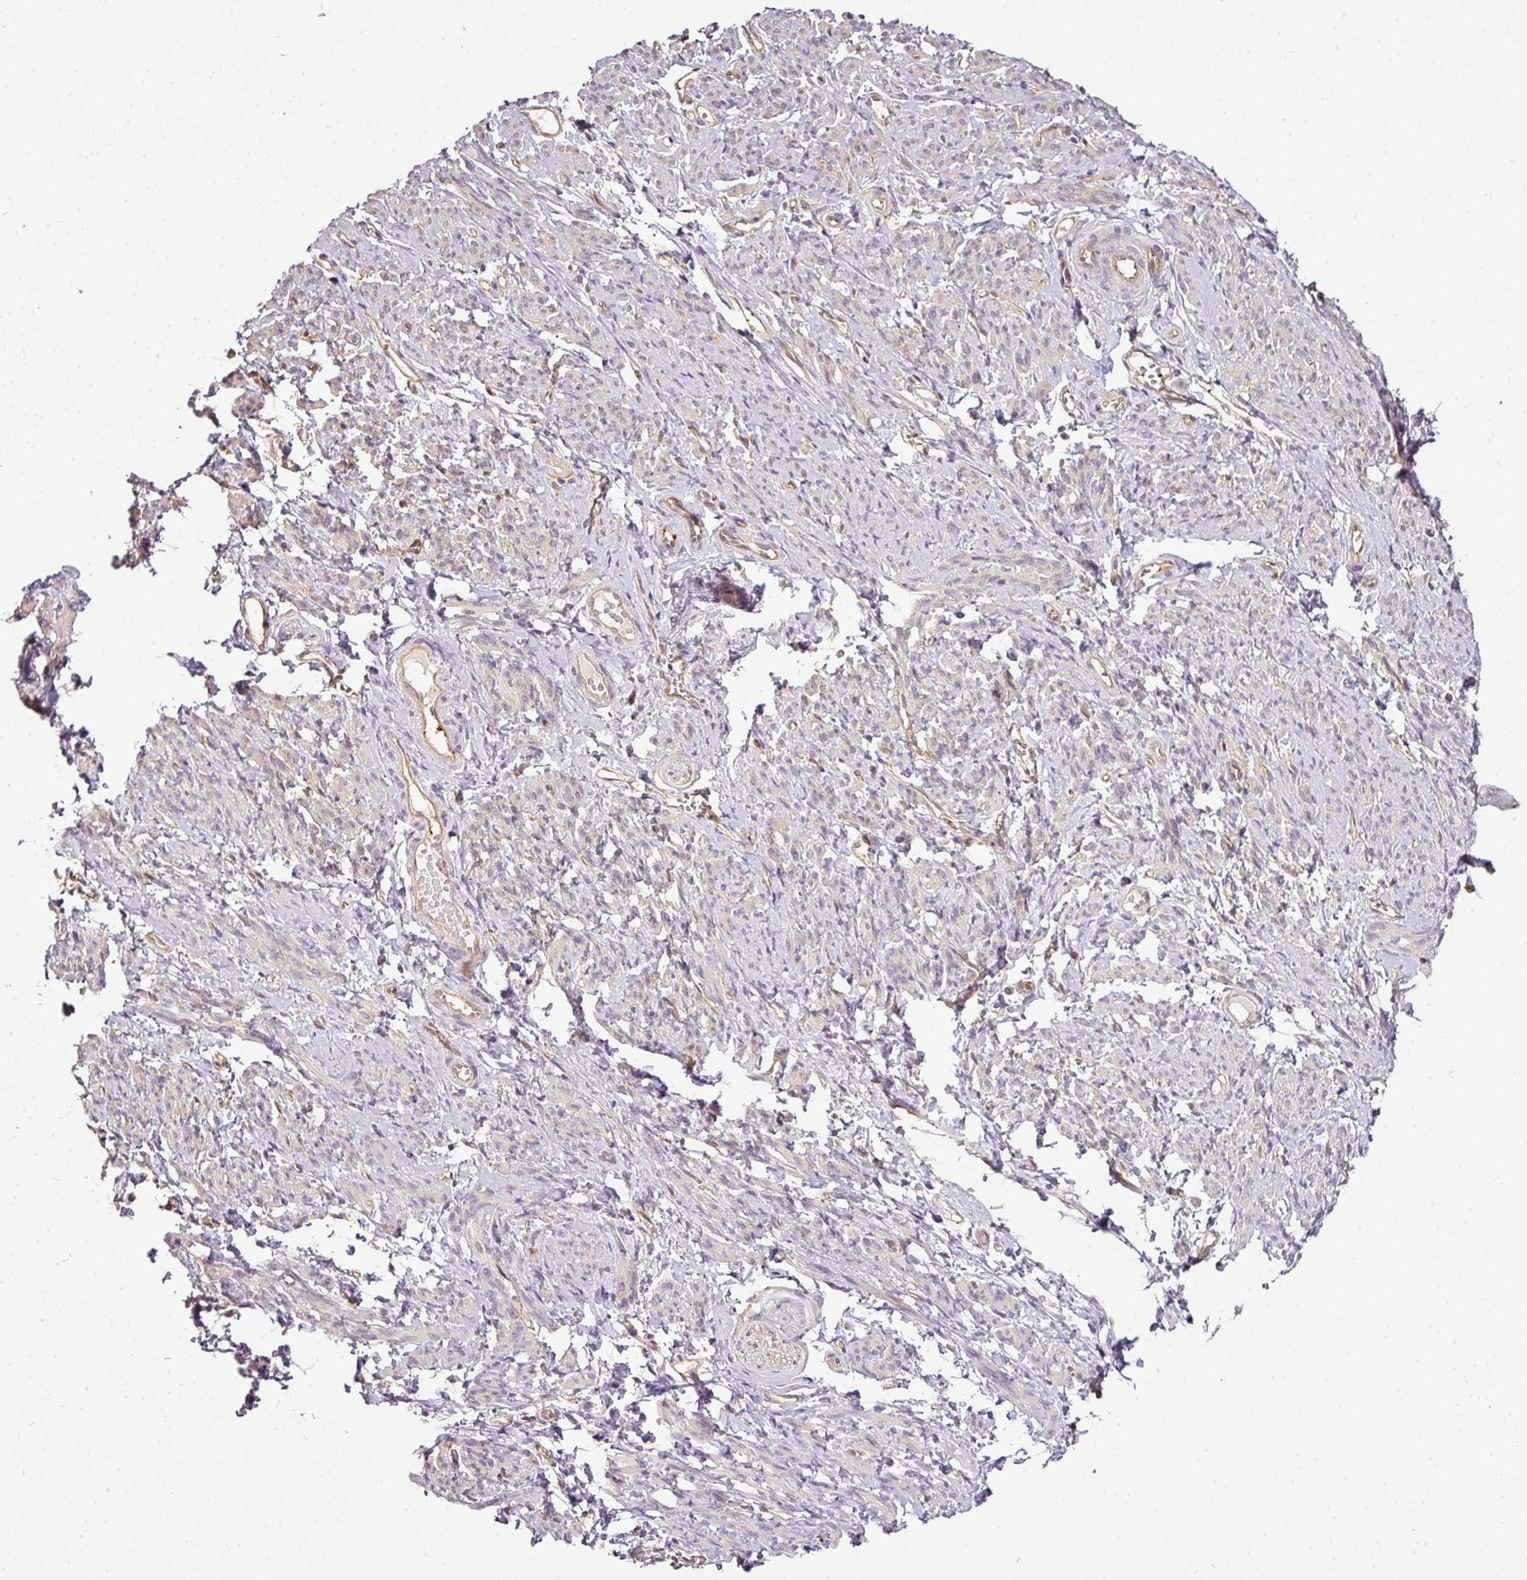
{"staining": {"intensity": "negative", "quantity": "none", "location": "none"}, "tissue": "smooth muscle", "cell_type": "Smooth muscle cells", "image_type": "normal", "snomed": [{"axis": "morphology", "description": "Normal tissue, NOS"}, {"axis": "topography", "description": "Smooth muscle"}], "caption": "The histopathology image displays no significant positivity in smooth muscle cells of smooth muscle.", "gene": "ANKRD18A", "patient": {"sex": "female", "age": 65}}